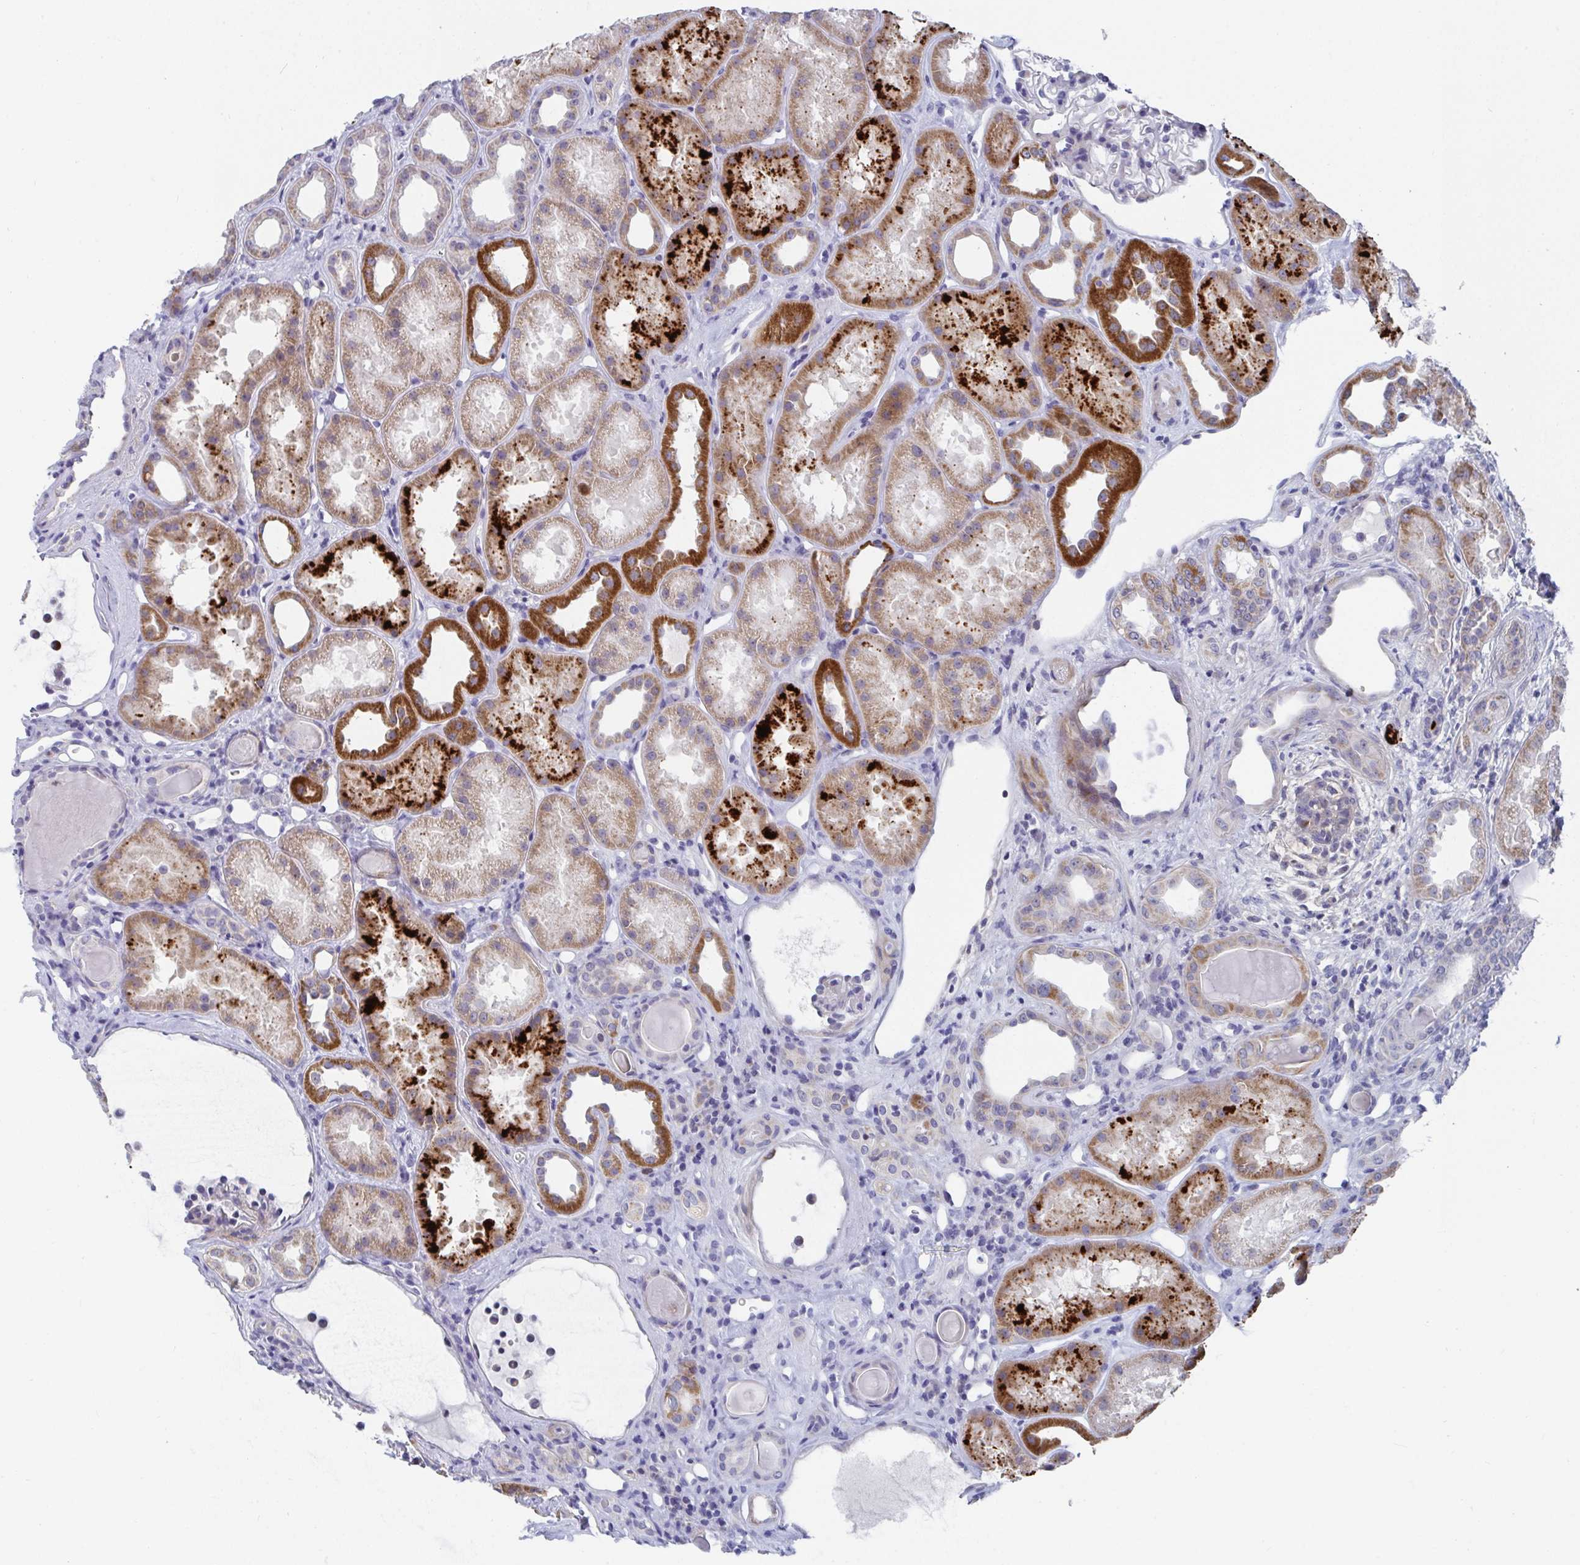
{"staining": {"intensity": "negative", "quantity": "none", "location": "none"}, "tissue": "kidney", "cell_type": "Cells in glomeruli", "image_type": "normal", "snomed": [{"axis": "morphology", "description": "Normal tissue, NOS"}, {"axis": "topography", "description": "Kidney"}], "caption": "Human kidney stained for a protein using IHC demonstrates no staining in cells in glomeruli.", "gene": "ATP5F1C", "patient": {"sex": "male", "age": 61}}